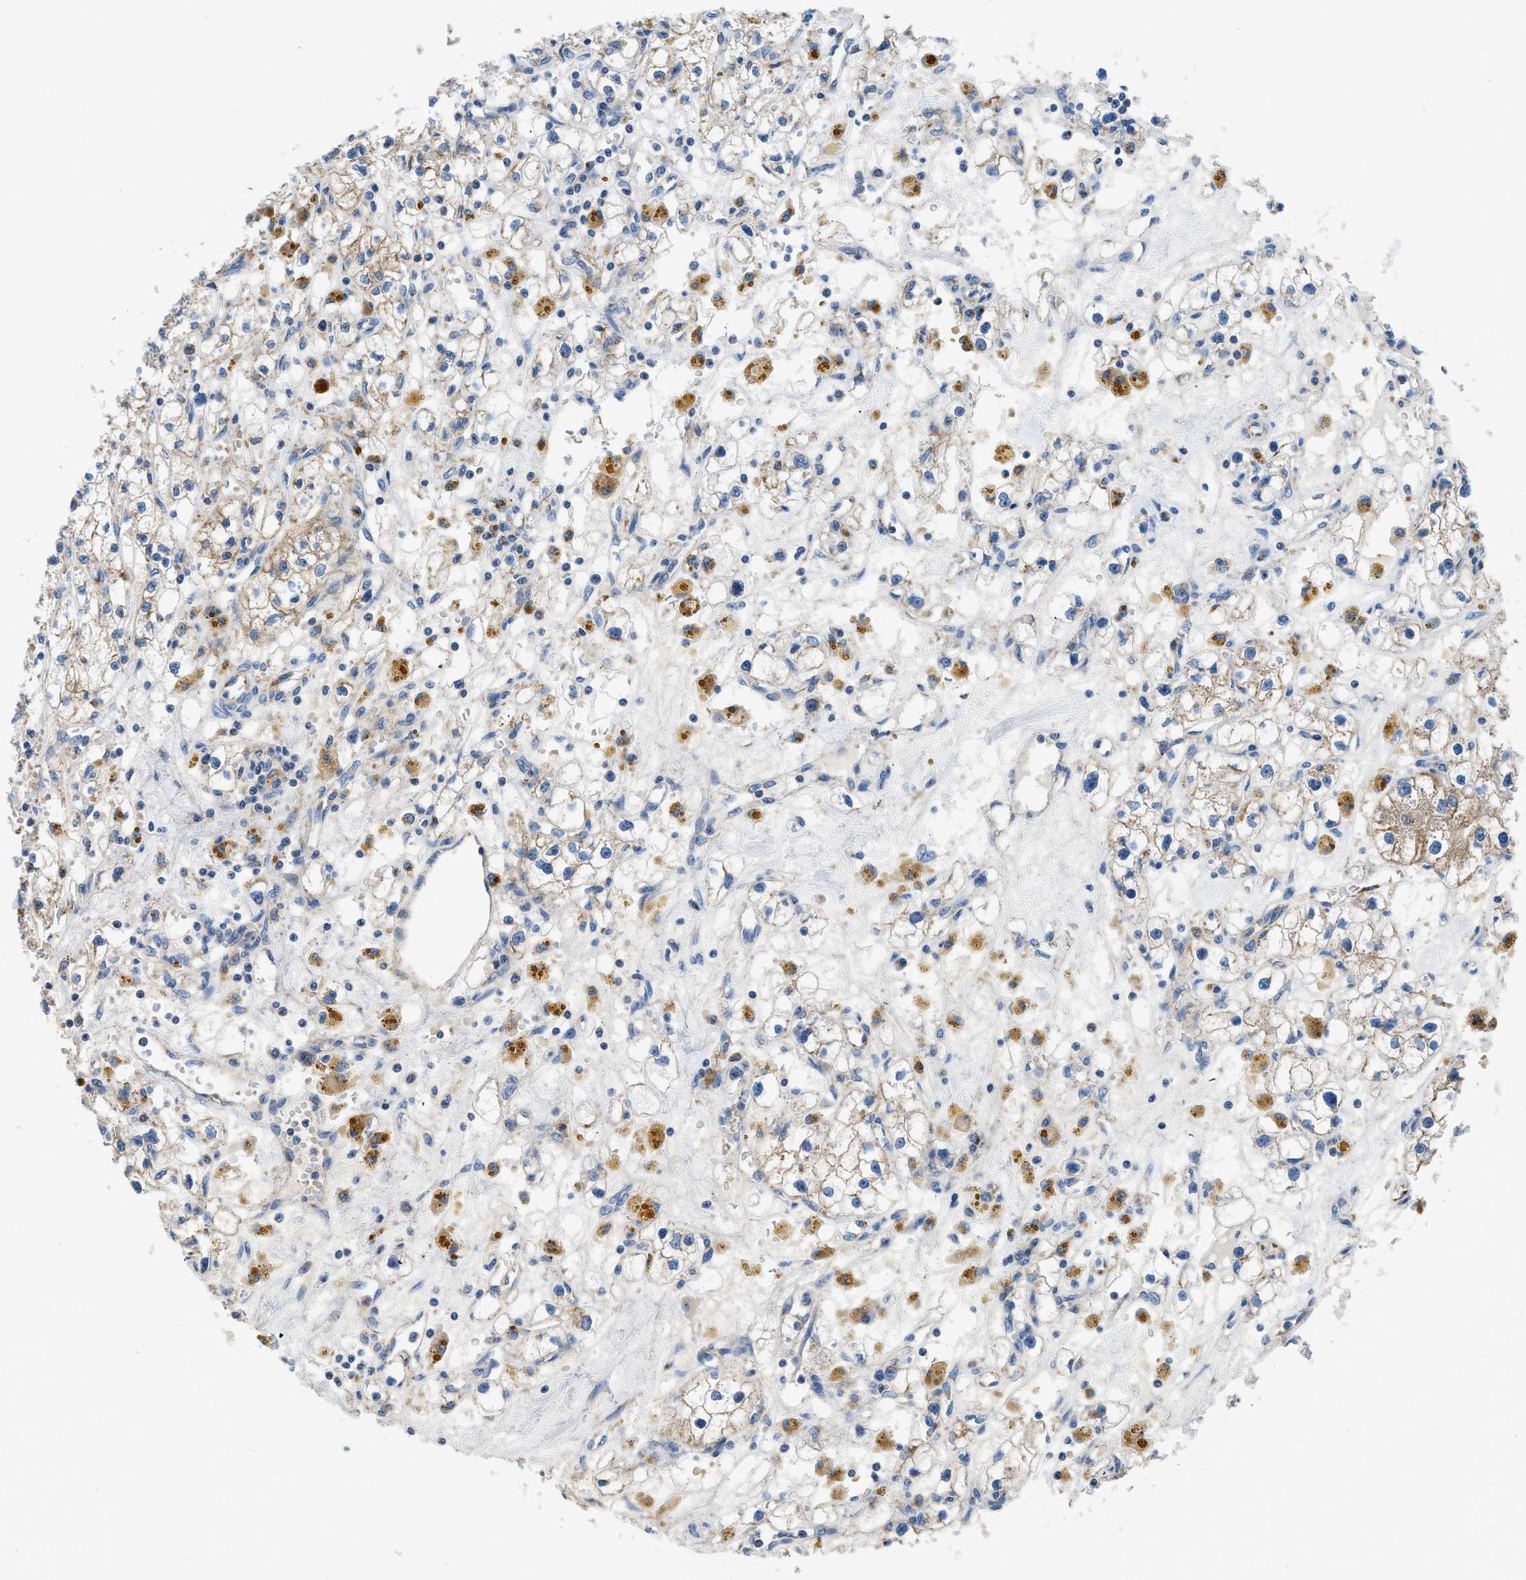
{"staining": {"intensity": "weak", "quantity": "<25%", "location": "cytoplasmic/membranous"}, "tissue": "renal cancer", "cell_type": "Tumor cells", "image_type": "cancer", "snomed": [{"axis": "morphology", "description": "Adenocarcinoma, NOS"}, {"axis": "topography", "description": "Kidney"}], "caption": "An immunohistochemistry (IHC) photomicrograph of renal adenocarcinoma is shown. There is no staining in tumor cells of renal adenocarcinoma.", "gene": "SLC25A13", "patient": {"sex": "male", "age": 56}}